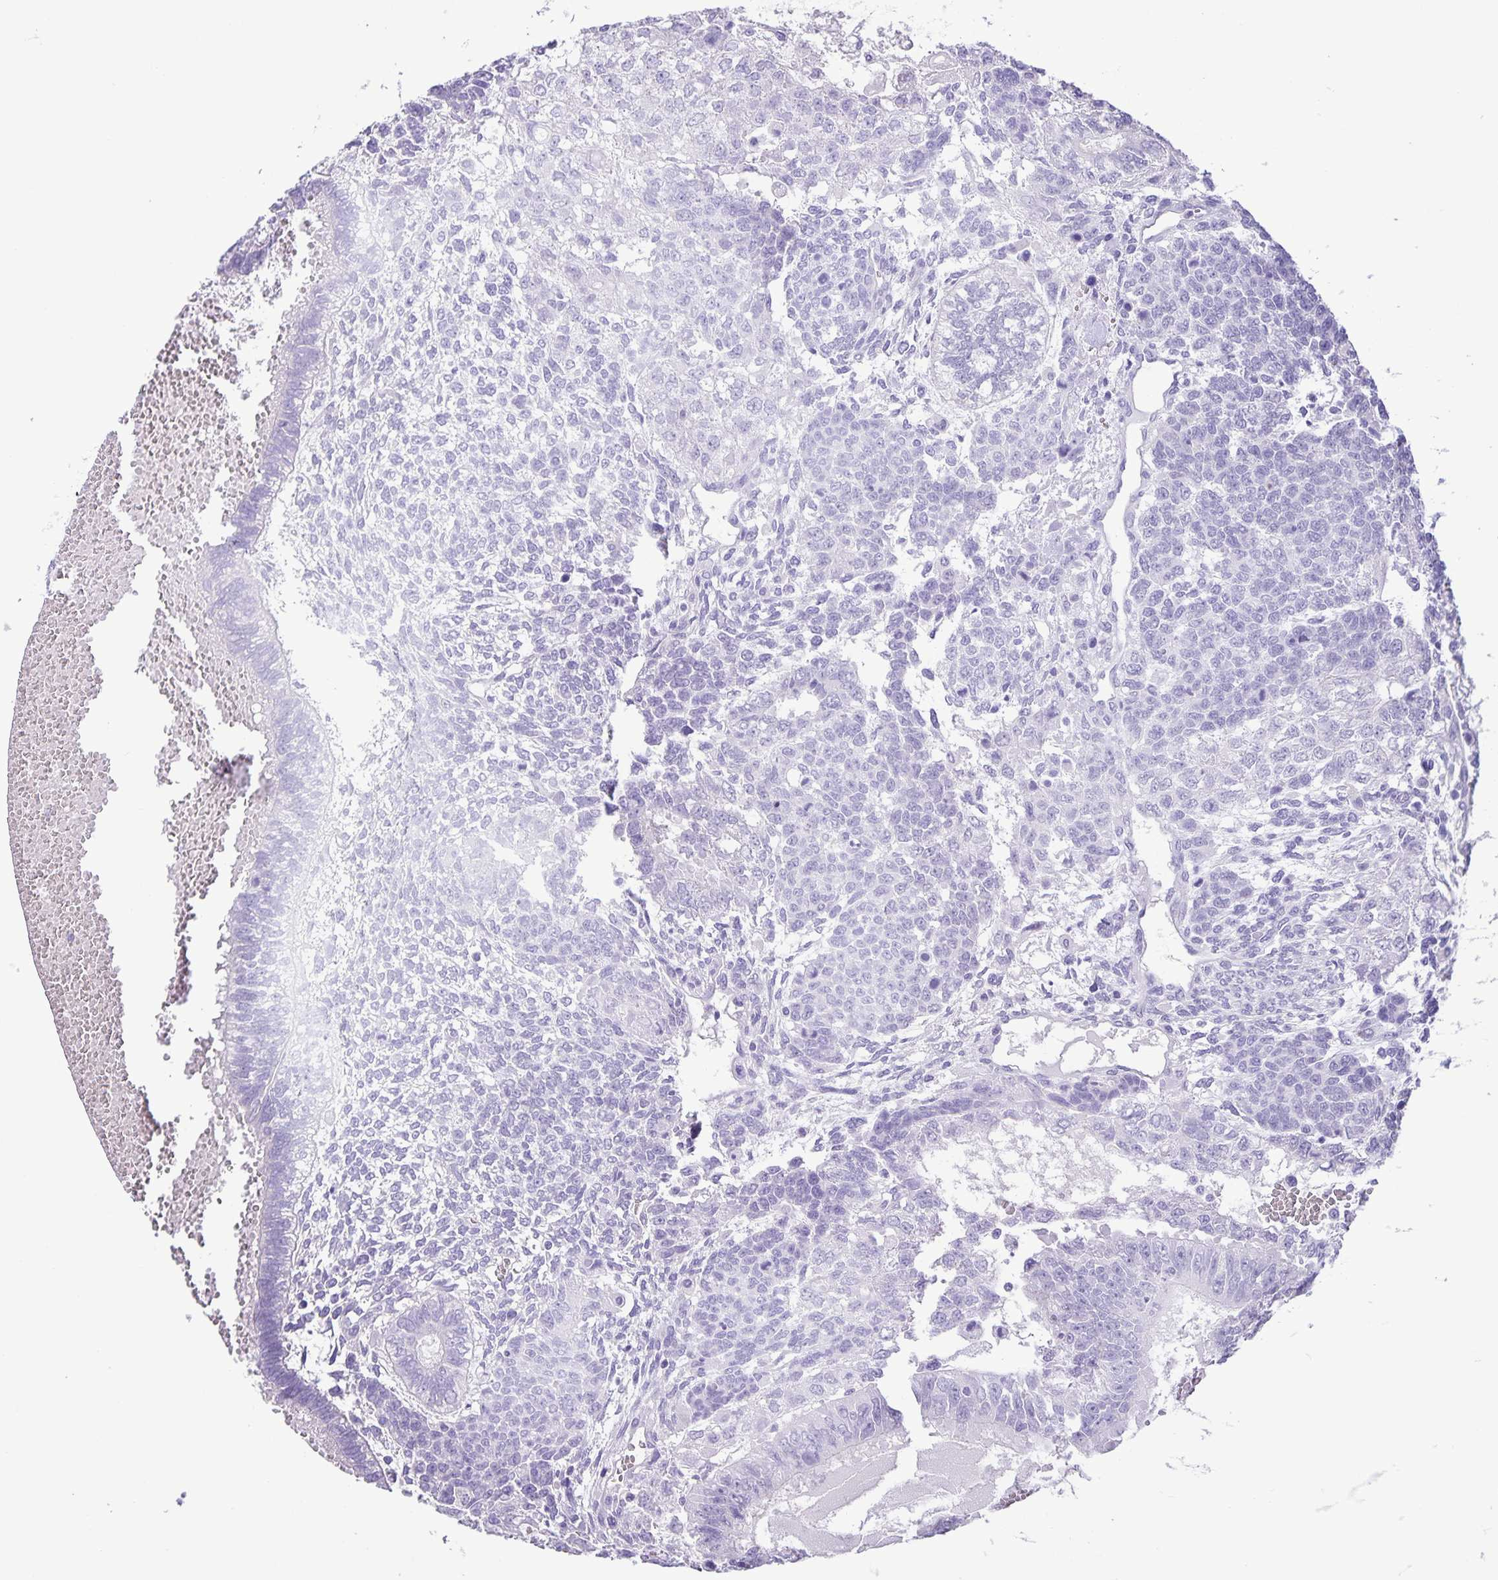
{"staining": {"intensity": "negative", "quantity": "none", "location": "none"}, "tissue": "testis cancer", "cell_type": "Tumor cells", "image_type": "cancer", "snomed": [{"axis": "morphology", "description": "Normal tissue, NOS"}, {"axis": "morphology", "description": "Carcinoma, Embryonal, NOS"}, {"axis": "topography", "description": "Testis"}, {"axis": "topography", "description": "Epididymis"}], "caption": "Human embryonal carcinoma (testis) stained for a protein using immunohistochemistry exhibits no staining in tumor cells.", "gene": "IBTK", "patient": {"sex": "male", "age": 23}}